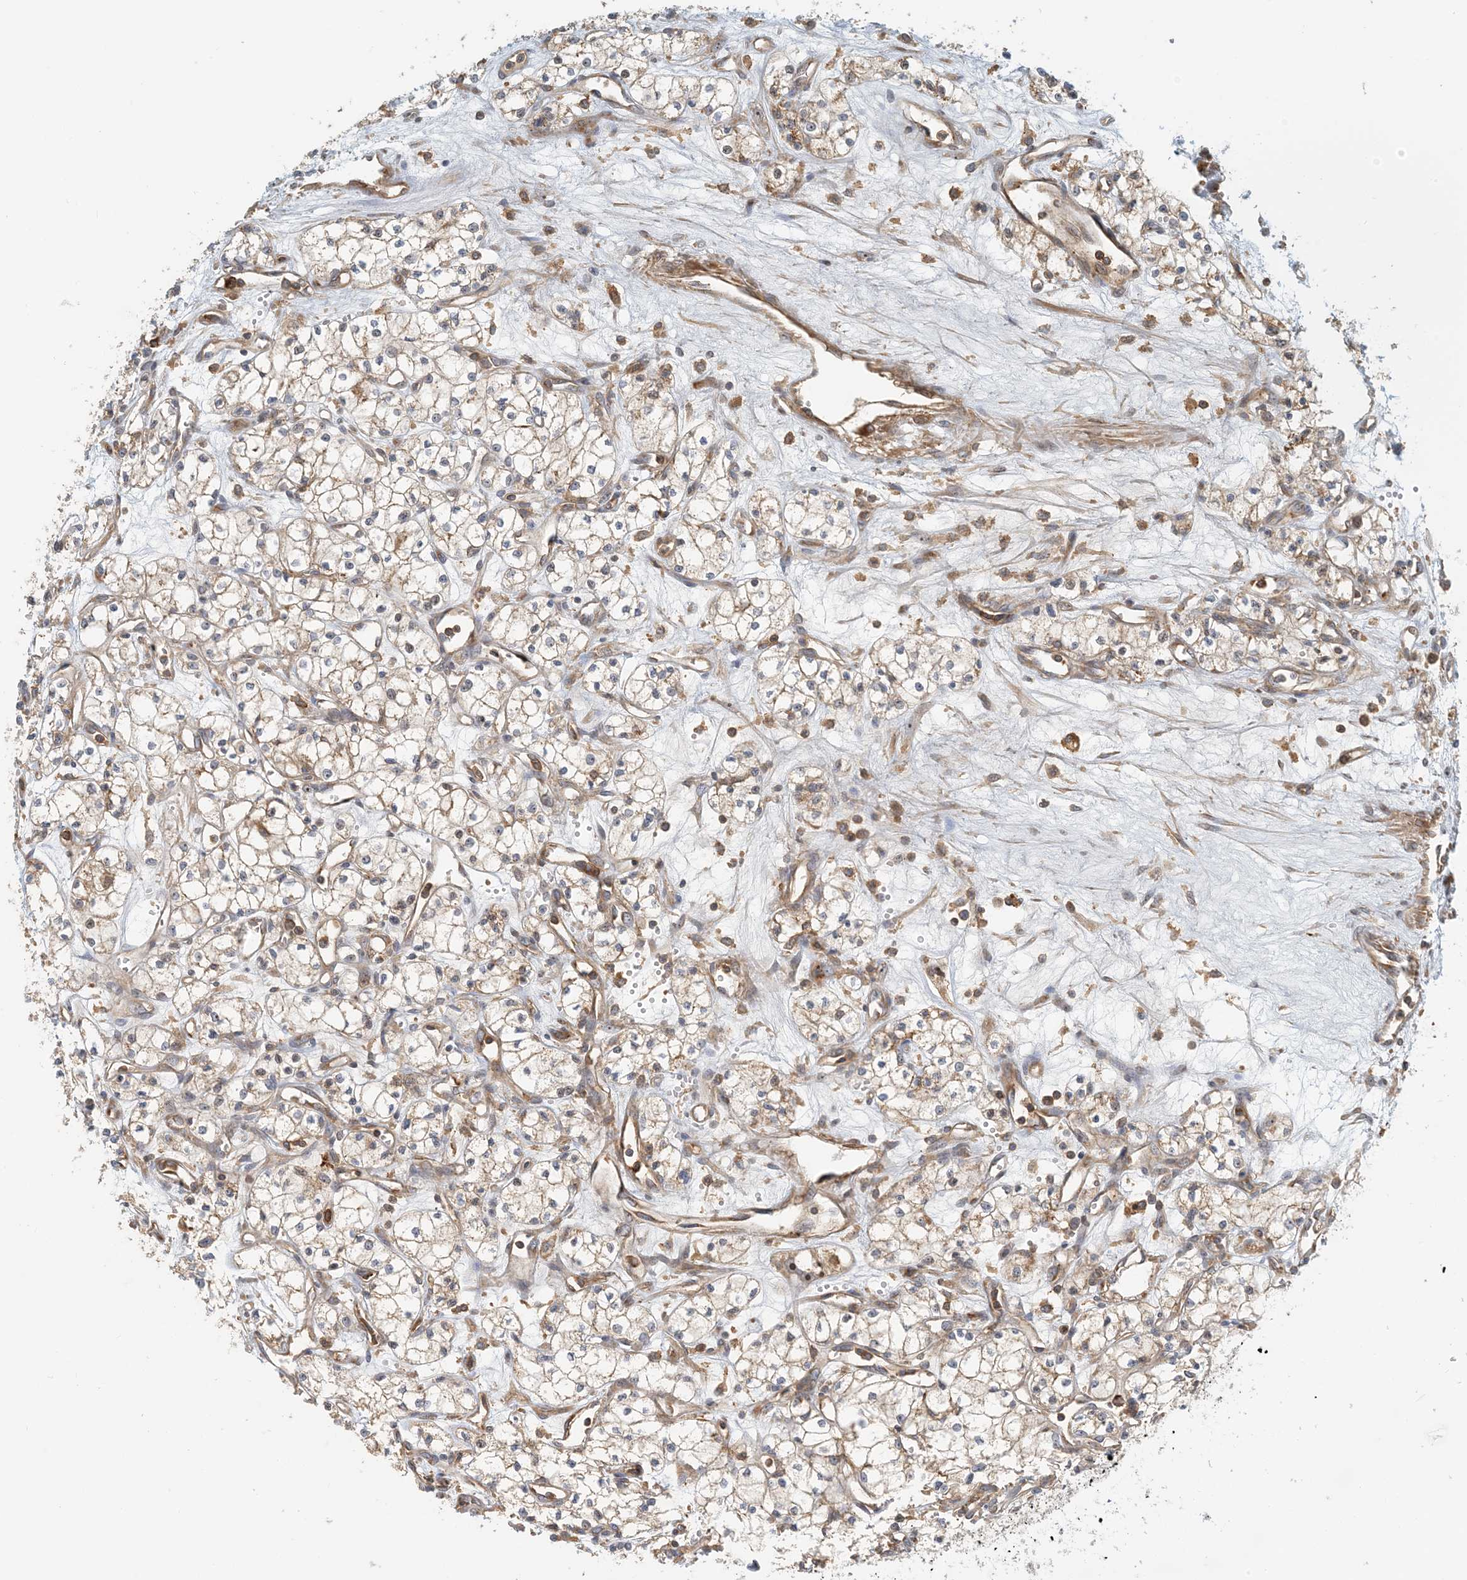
{"staining": {"intensity": "weak", "quantity": "25%-75%", "location": "cytoplasmic/membranous"}, "tissue": "renal cancer", "cell_type": "Tumor cells", "image_type": "cancer", "snomed": [{"axis": "morphology", "description": "Adenocarcinoma, NOS"}, {"axis": "topography", "description": "Kidney"}], "caption": "Immunohistochemical staining of renal cancer (adenocarcinoma) demonstrates weak cytoplasmic/membranous protein staining in about 25%-75% of tumor cells.", "gene": "COLEC11", "patient": {"sex": "male", "age": 59}}